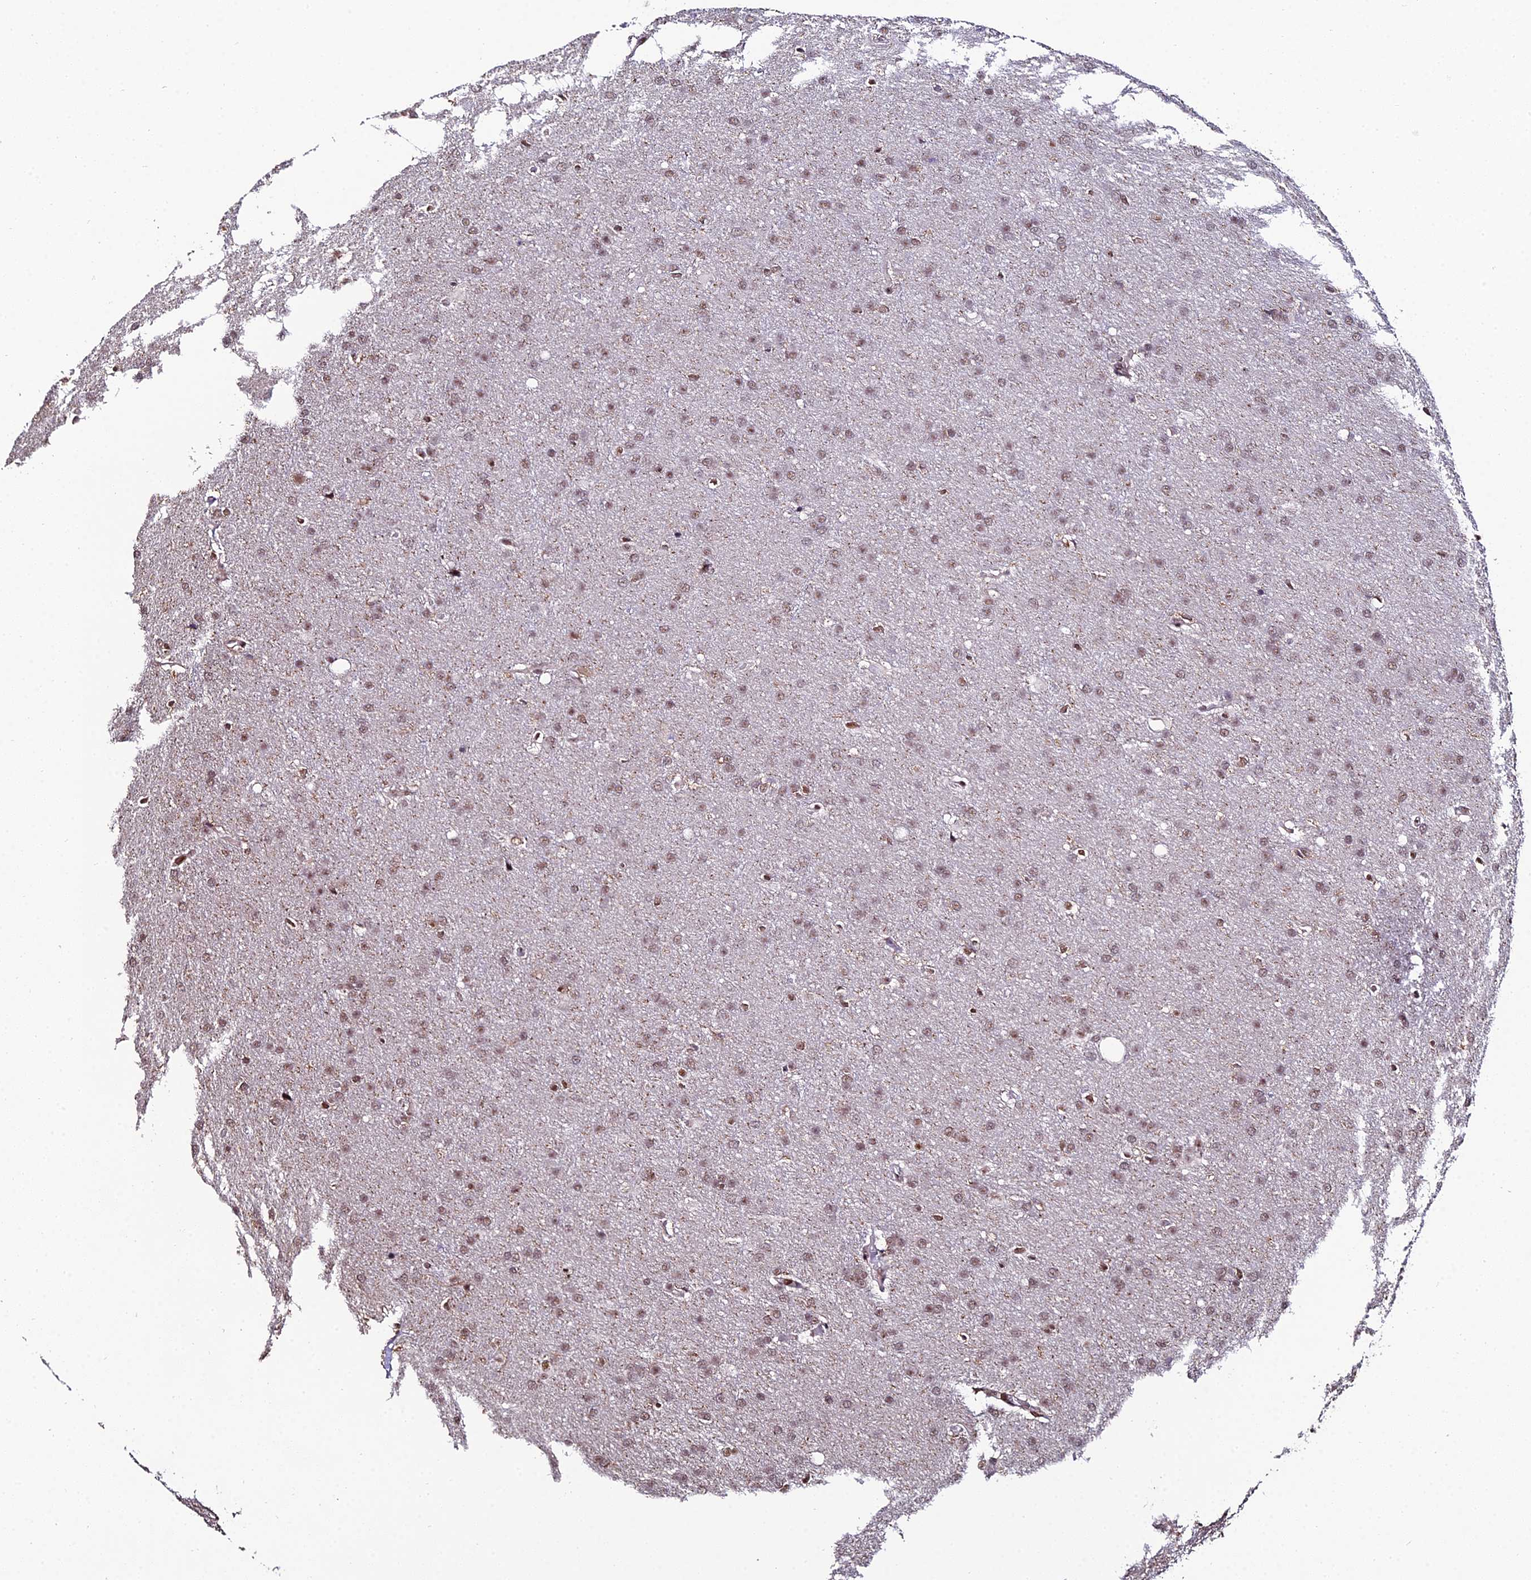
{"staining": {"intensity": "weak", "quantity": ">75%", "location": "nuclear"}, "tissue": "glioma", "cell_type": "Tumor cells", "image_type": "cancer", "snomed": [{"axis": "morphology", "description": "Glioma, malignant, Low grade"}, {"axis": "topography", "description": "Brain"}], "caption": "Protein expression analysis of malignant low-grade glioma displays weak nuclear expression in about >75% of tumor cells. (Brightfield microscopy of DAB IHC at high magnification).", "gene": "PPP4C", "patient": {"sex": "female", "age": 32}}